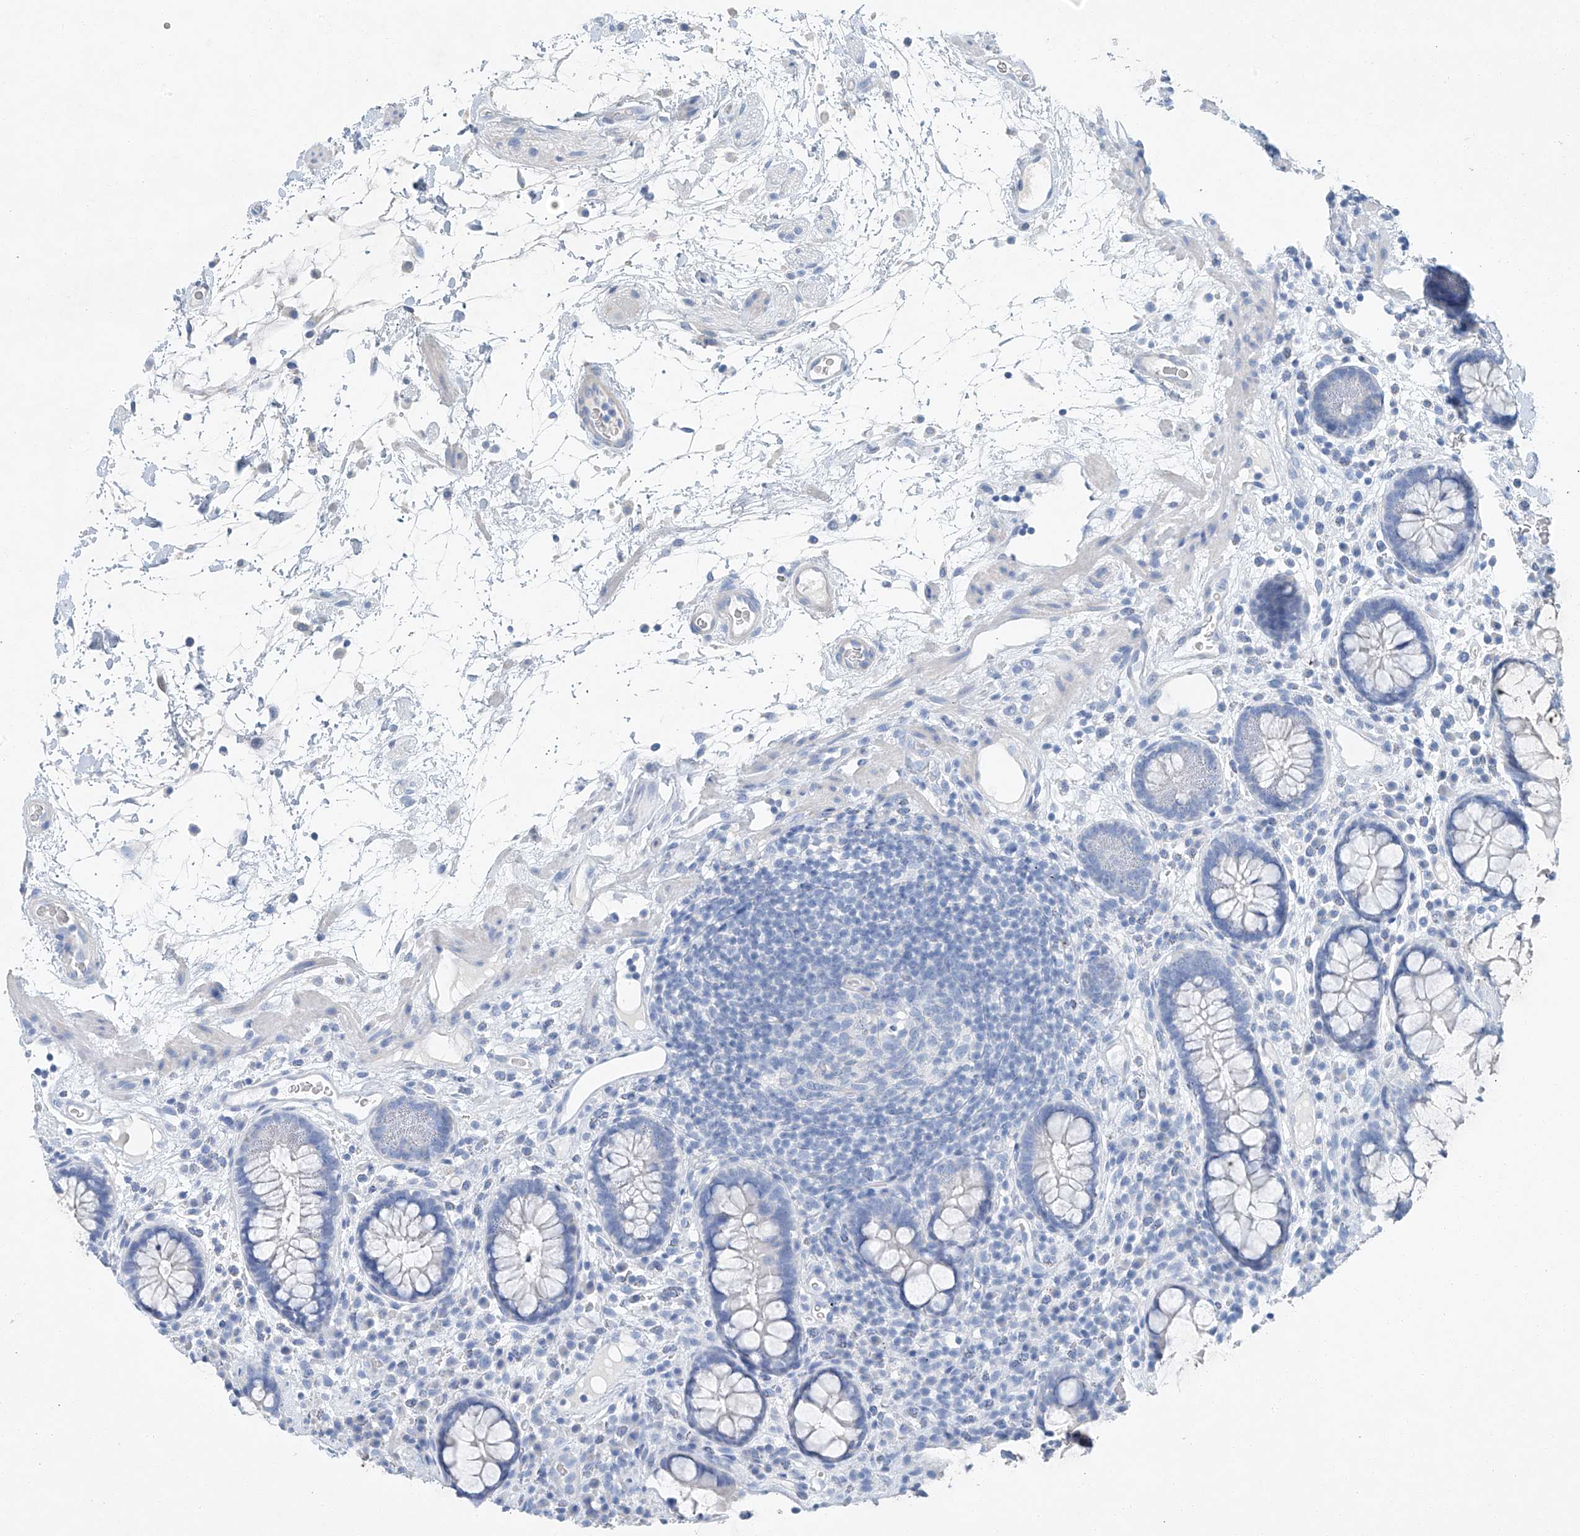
{"staining": {"intensity": "negative", "quantity": "none", "location": "none"}, "tissue": "colon", "cell_type": "Endothelial cells", "image_type": "normal", "snomed": [{"axis": "morphology", "description": "Normal tissue, NOS"}, {"axis": "topography", "description": "Colon"}], "caption": "This is an immunohistochemistry (IHC) photomicrograph of benign human colon. There is no positivity in endothelial cells.", "gene": "C1orf87", "patient": {"sex": "female", "age": 79}}